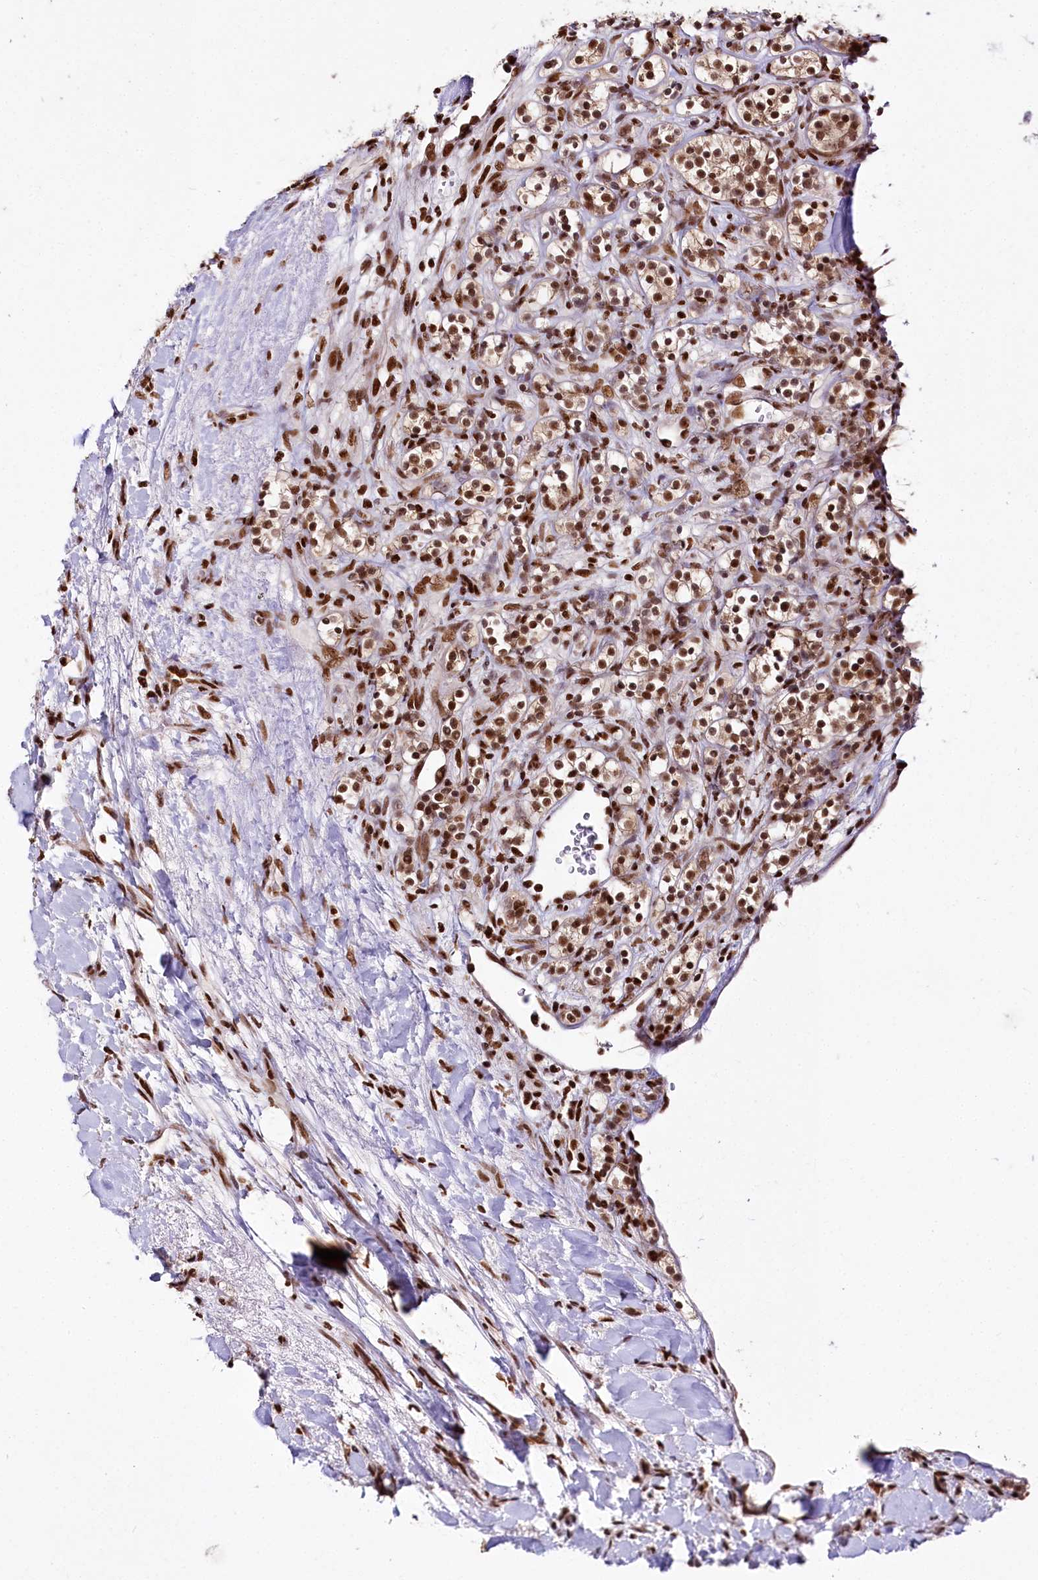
{"staining": {"intensity": "moderate", "quantity": ">75%", "location": "nuclear"}, "tissue": "renal cancer", "cell_type": "Tumor cells", "image_type": "cancer", "snomed": [{"axis": "morphology", "description": "Adenocarcinoma, NOS"}, {"axis": "topography", "description": "Kidney"}], "caption": "Immunohistochemical staining of human renal adenocarcinoma demonstrates medium levels of moderate nuclear protein expression in about >75% of tumor cells.", "gene": "SMARCE1", "patient": {"sex": "male", "age": 77}}